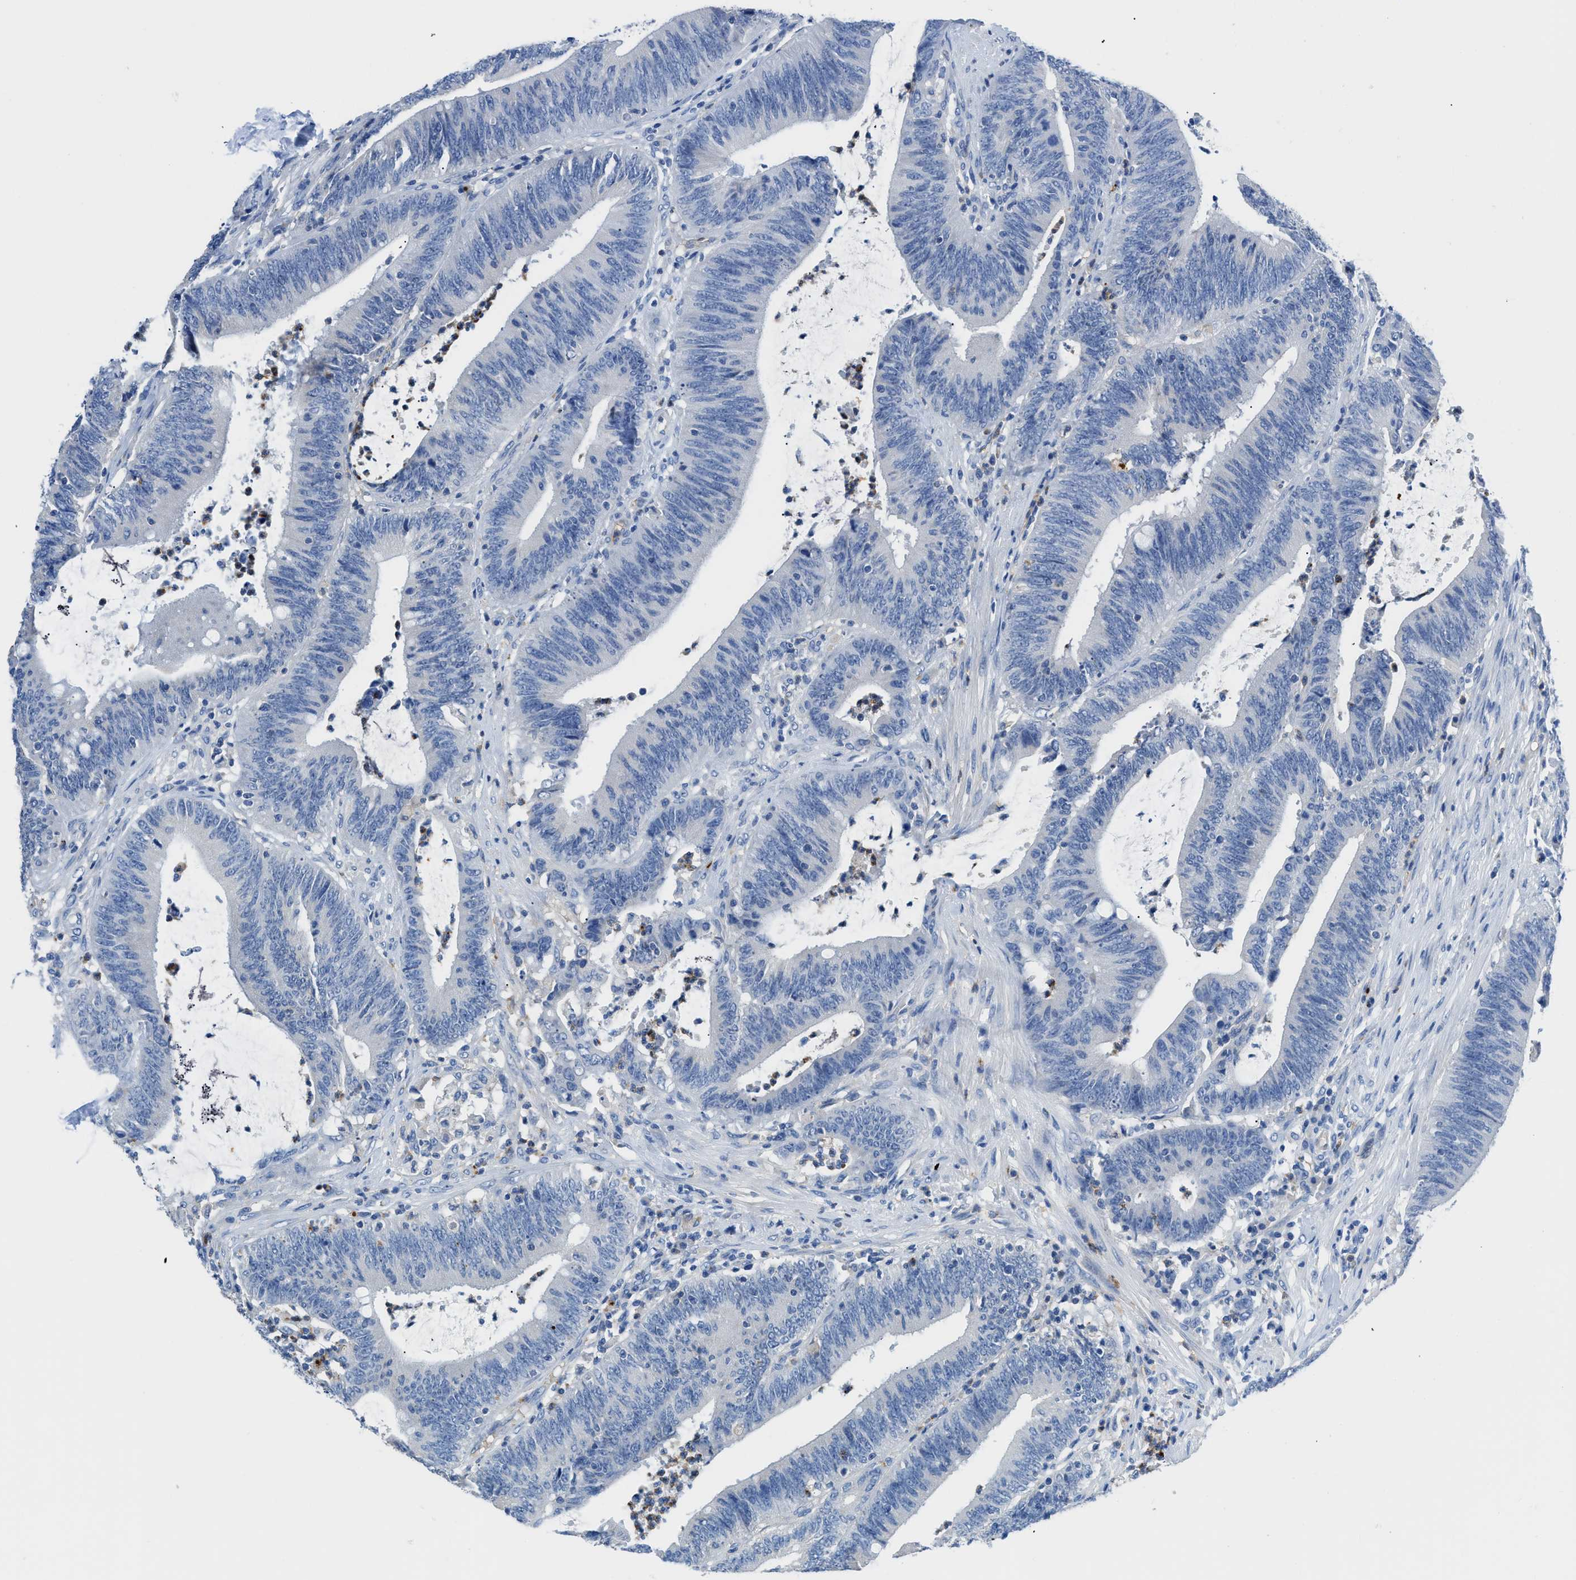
{"staining": {"intensity": "negative", "quantity": "none", "location": "none"}, "tissue": "colorectal cancer", "cell_type": "Tumor cells", "image_type": "cancer", "snomed": [{"axis": "morphology", "description": "Normal tissue, NOS"}, {"axis": "morphology", "description": "Adenocarcinoma, NOS"}, {"axis": "topography", "description": "Rectum"}], "caption": "This is a photomicrograph of IHC staining of colorectal cancer, which shows no positivity in tumor cells.", "gene": "NEB", "patient": {"sex": "female", "age": 66}}